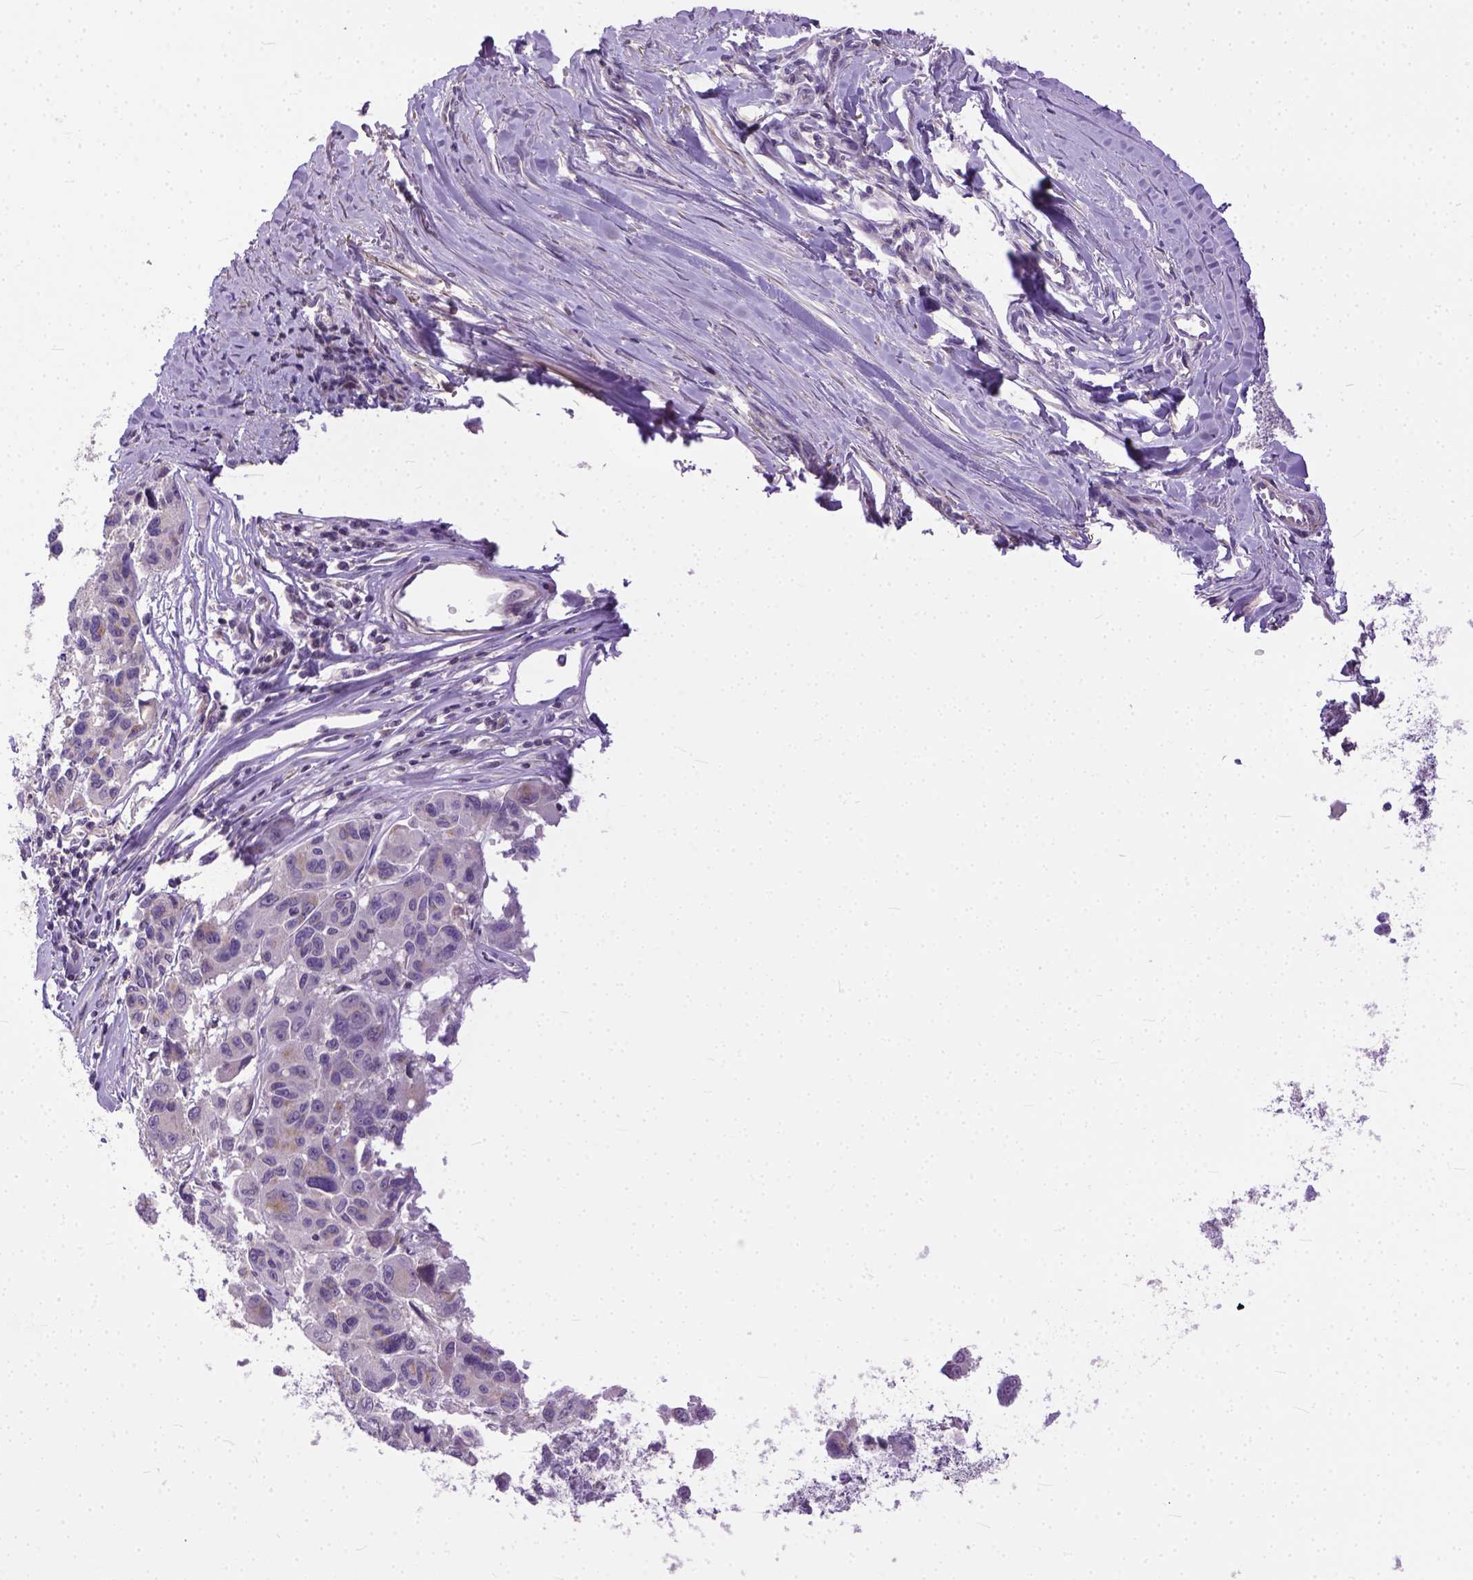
{"staining": {"intensity": "weak", "quantity": "<25%", "location": "cytoplasmic/membranous"}, "tissue": "melanoma", "cell_type": "Tumor cells", "image_type": "cancer", "snomed": [{"axis": "morphology", "description": "Malignant melanoma, NOS"}, {"axis": "topography", "description": "Skin"}], "caption": "This is a micrograph of immunohistochemistry (IHC) staining of malignant melanoma, which shows no expression in tumor cells. (Brightfield microscopy of DAB (3,3'-diaminobenzidine) IHC at high magnification).", "gene": "BANF2", "patient": {"sex": "female", "age": 66}}